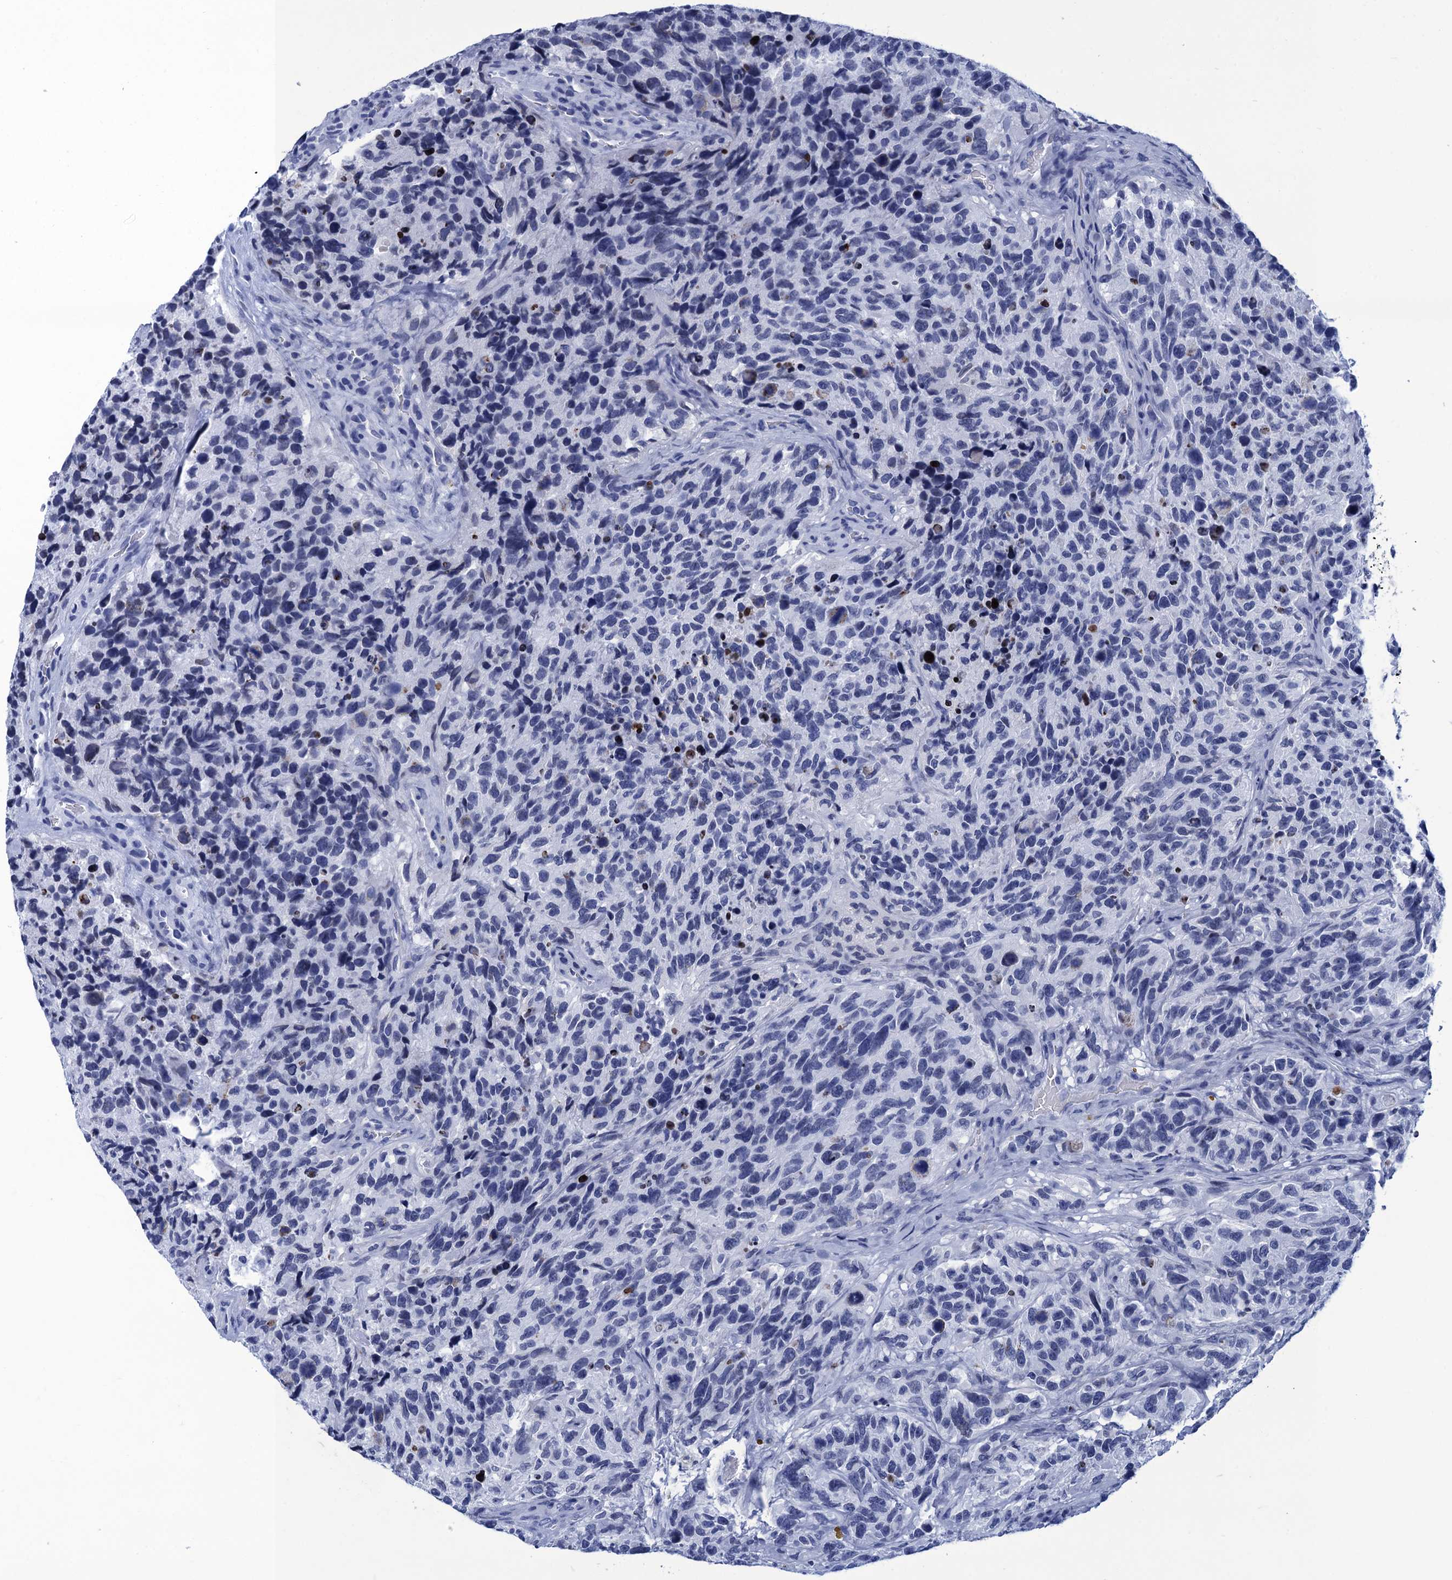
{"staining": {"intensity": "negative", "quantity": "none", "location": "none"}, "tissue": "glioma", "cell_type": "Tumor cells", "image_type": "cancer", "snomed": [{"axis": "morphology", "description": "Glioma, malignant, High grade"}, {"axis": "topography", "description": "Brain"}], "caption": "Immunohistochemistry (IHC) image of neoplastic tissue: glioma stained with DAB demonstrates no significant protein expression in tumor cells. (DAB immunohistochemistry, high magnification).", "gene": "METTL25", "patient": {"sex": "male", "age": 69}}